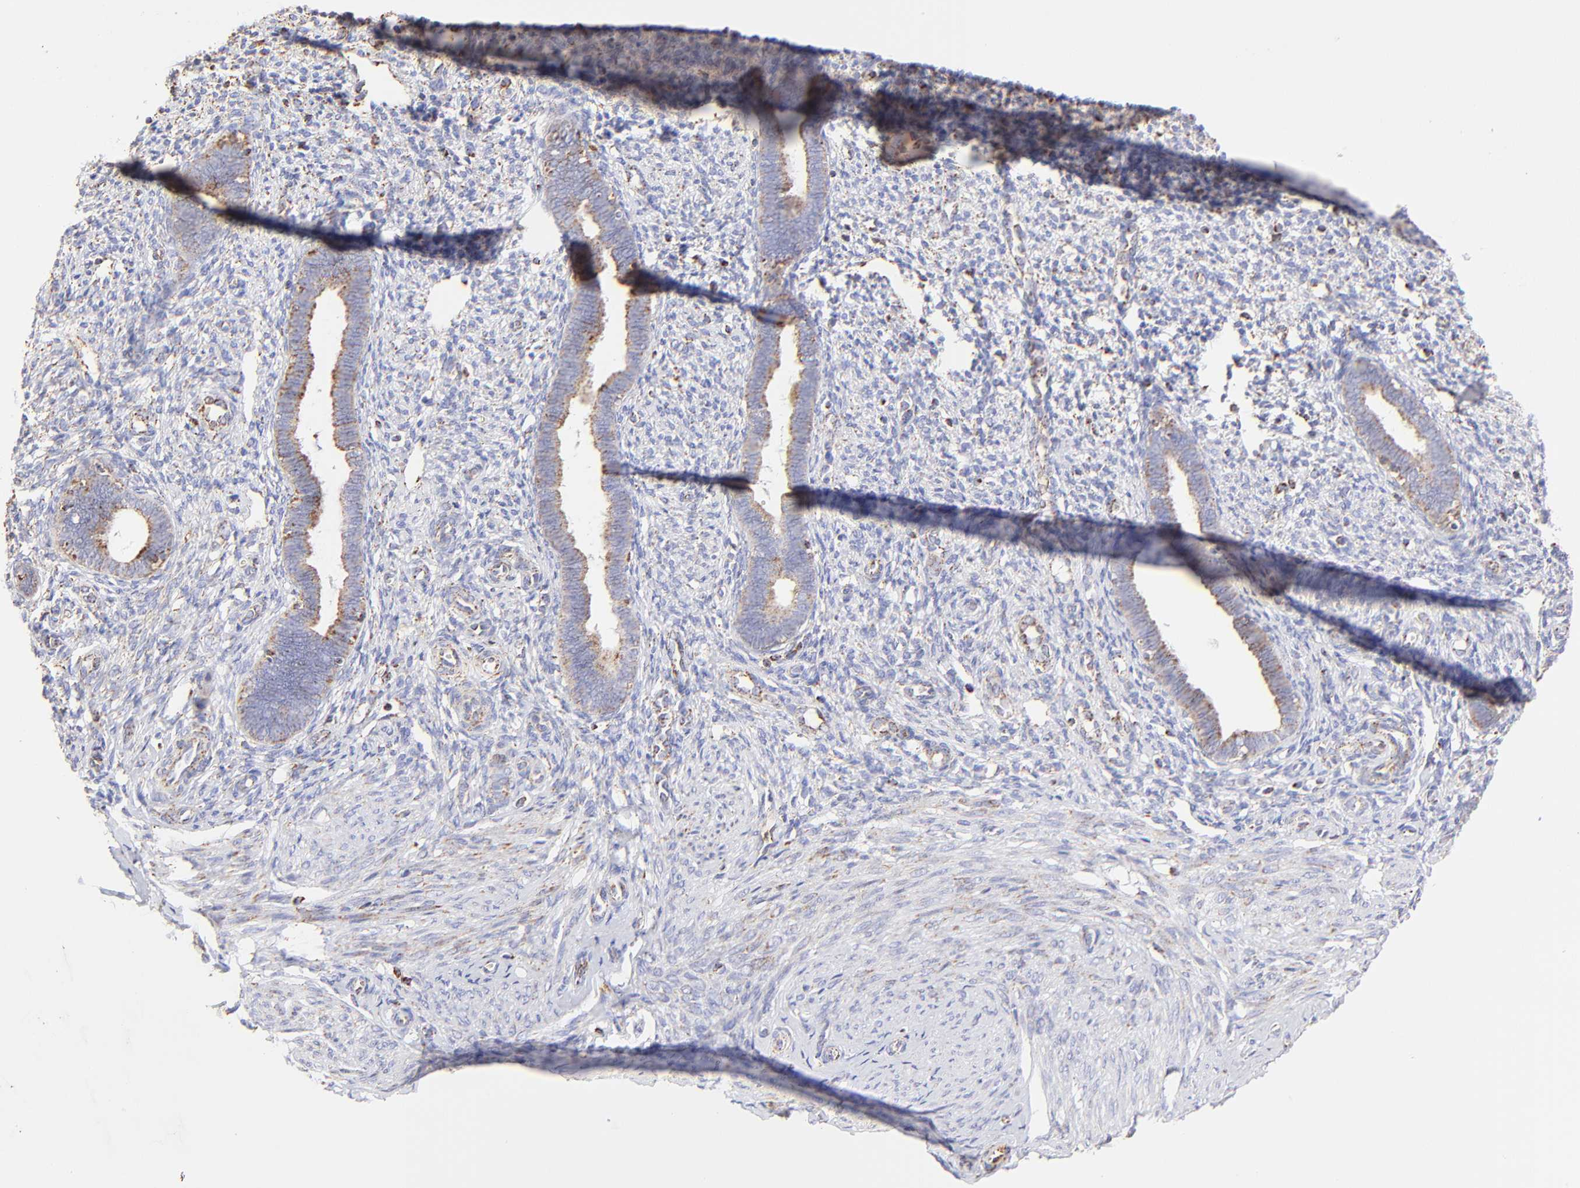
{"staining": {"intensity": "moderate", "quantity": "<25%", "location": "cytoplasmic/membranous"}, "tissue": "endometrium", "cell_type": "Cells in endometrial stroma", "image_type": "normal", "snomed": [{"axis": "morphology", "description": "Normal tissue, NOS"}, {"axis": "topography", "description": "Endometrium"}], "caption": "The photomicrograph exhibits a brown stain indicating the presence of a protein in the cytoplasmic/membranous of cells in endometrial stroma in endometrium.", "gene": "ECH1", "patient": {"sex": "female", "age": 27}}